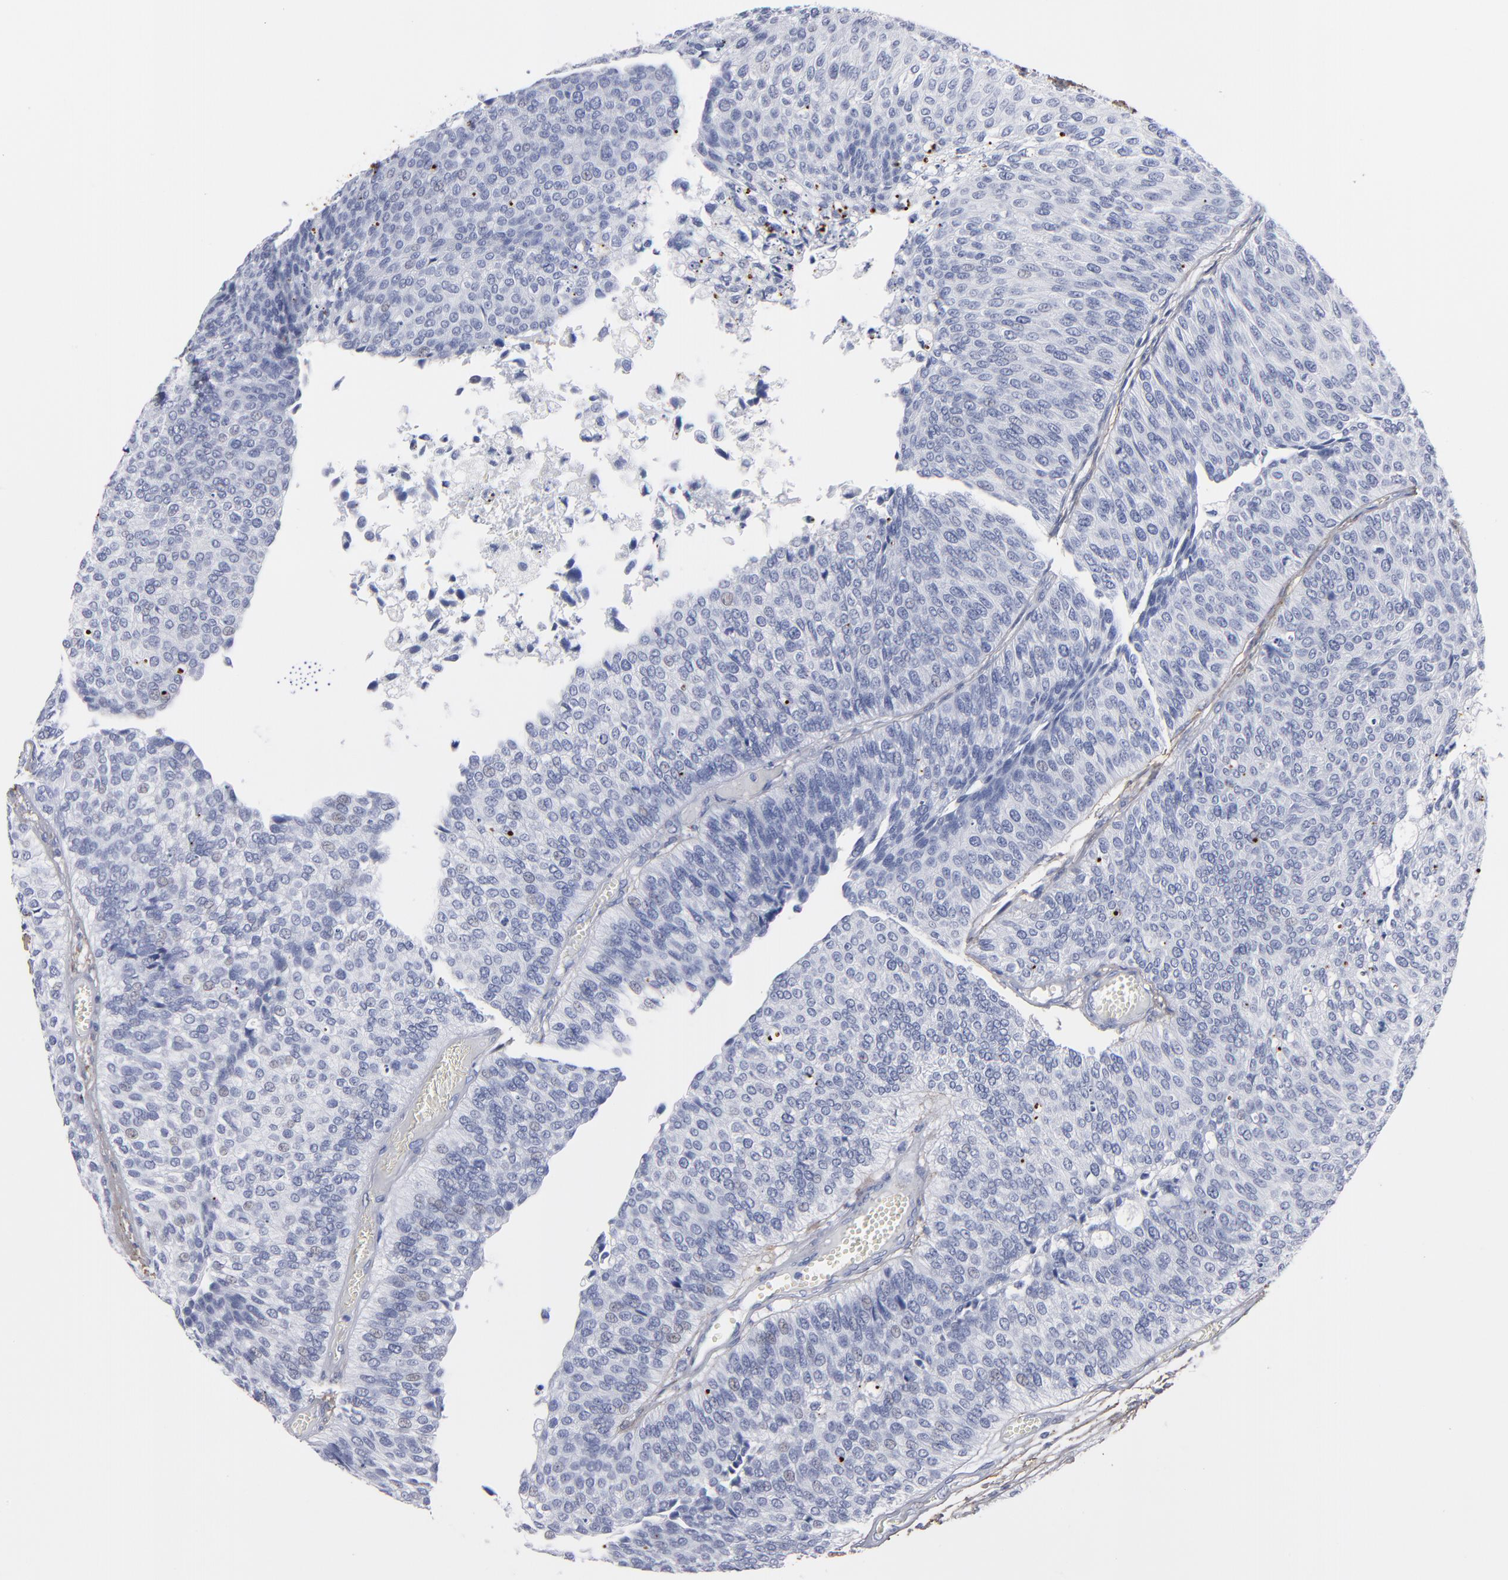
{"staining": {"intensity": "negative", "quantity": "none", "location": "none"}, "tissue": "urothelial cancer", "cell_type": "Tumor cells", "image_type": "cancer", "snomed": [{"axis": "morphology", "description": "Urothelial carcinoma, Low grade"}, {"axis": "topography", "description": "Urinary bladder"}], "caption": "The immunohistochemistry (IHC) image has no significant expression in tumor cells of low-grade urothelial carcinoma tissue.", "gene": "EMILIN1", "patient": {"sex": "male", "age": 84}}